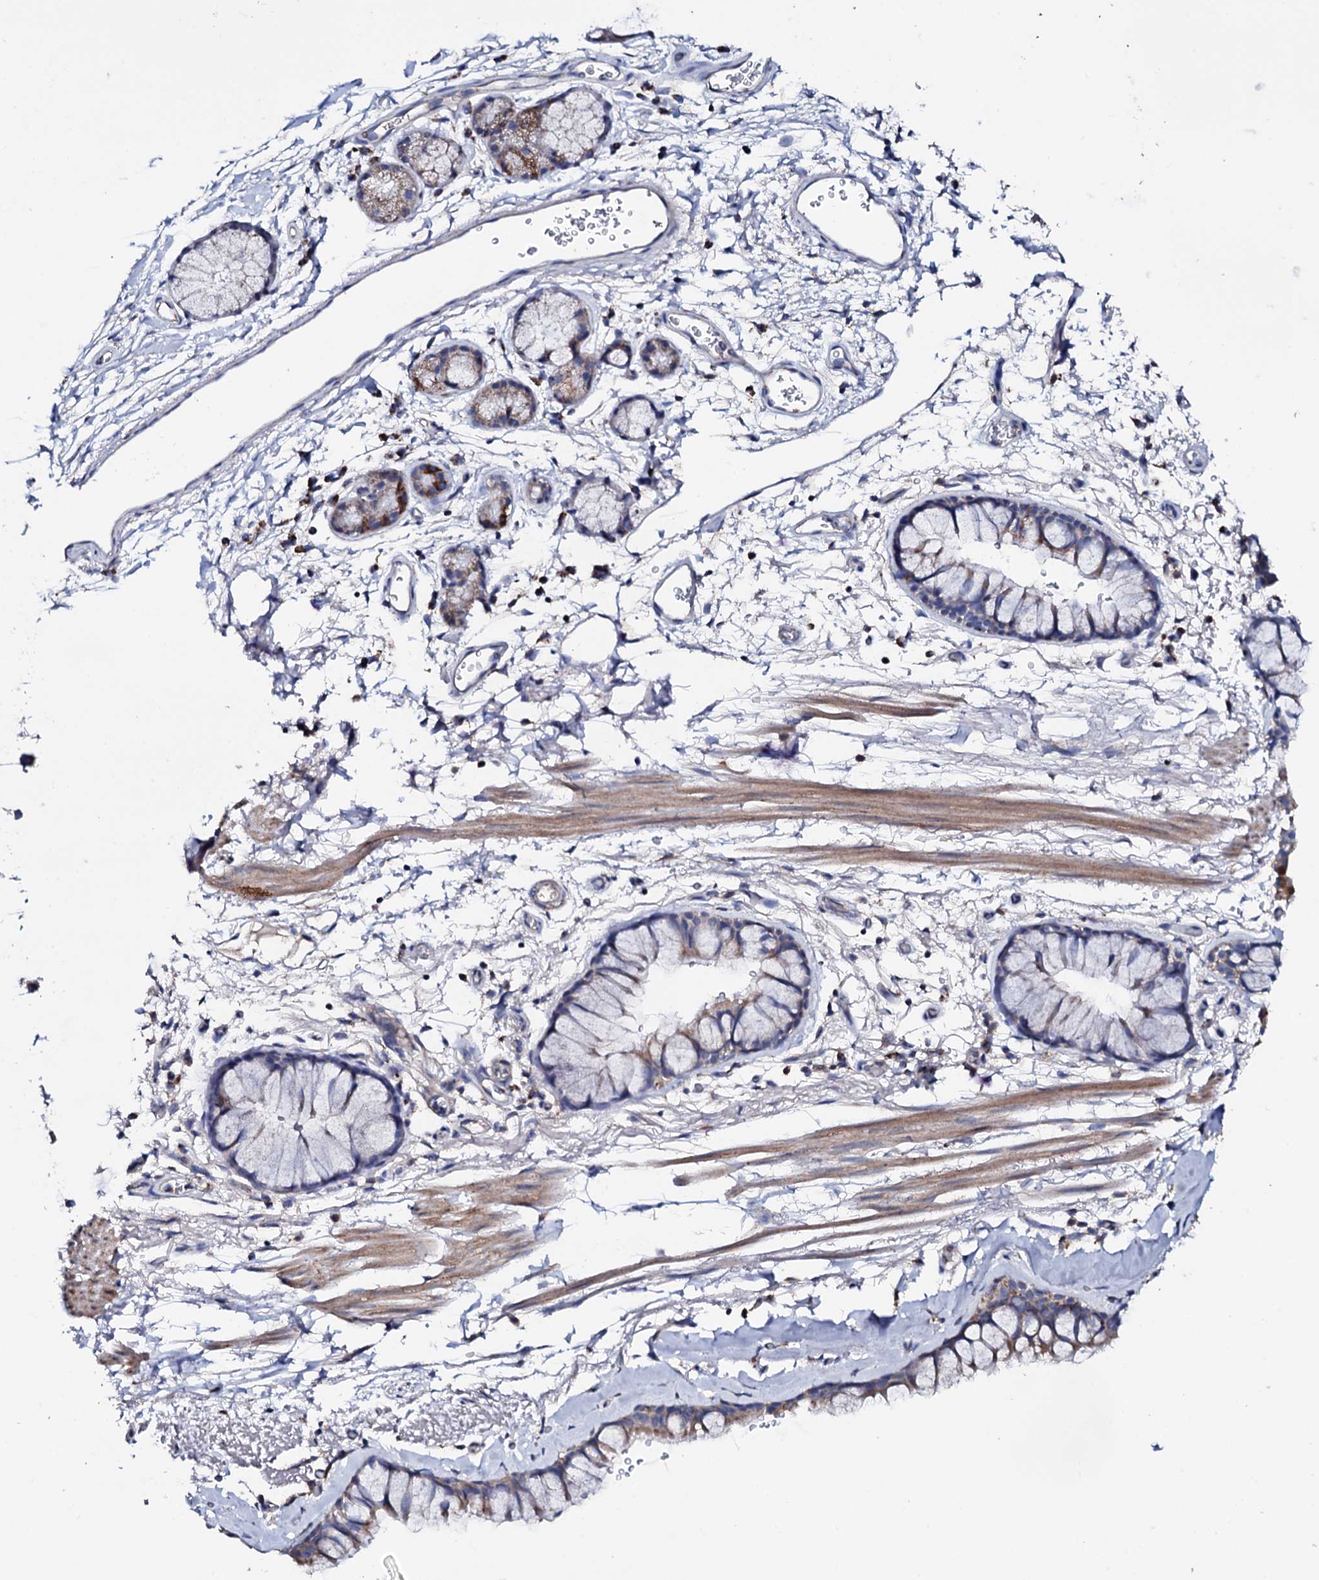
{"staining": {"intensity": "moderate", "quantity": "25%-75%", "location": "cytoplasmic/membranous"}, "tissue": "bronchus", "cell_type": "Respiratory epithelial cells", "image_type": "normal", "snomed": [{"axis": "morphology", "description": "Normal tissue, NOS"}, {"axis": "topography", "description": "Bronchus"}], "caption": "A medium amount of moderate cytoplasmic/membranous positivity is present in approximately 25%-75% of respiratory epithelial cells in normal bronchus. (Brightfield microscopy of DAB IHC at high magnification).", "gene": "TCAF2C", "patient": {"sex": "male", "age": 65}}